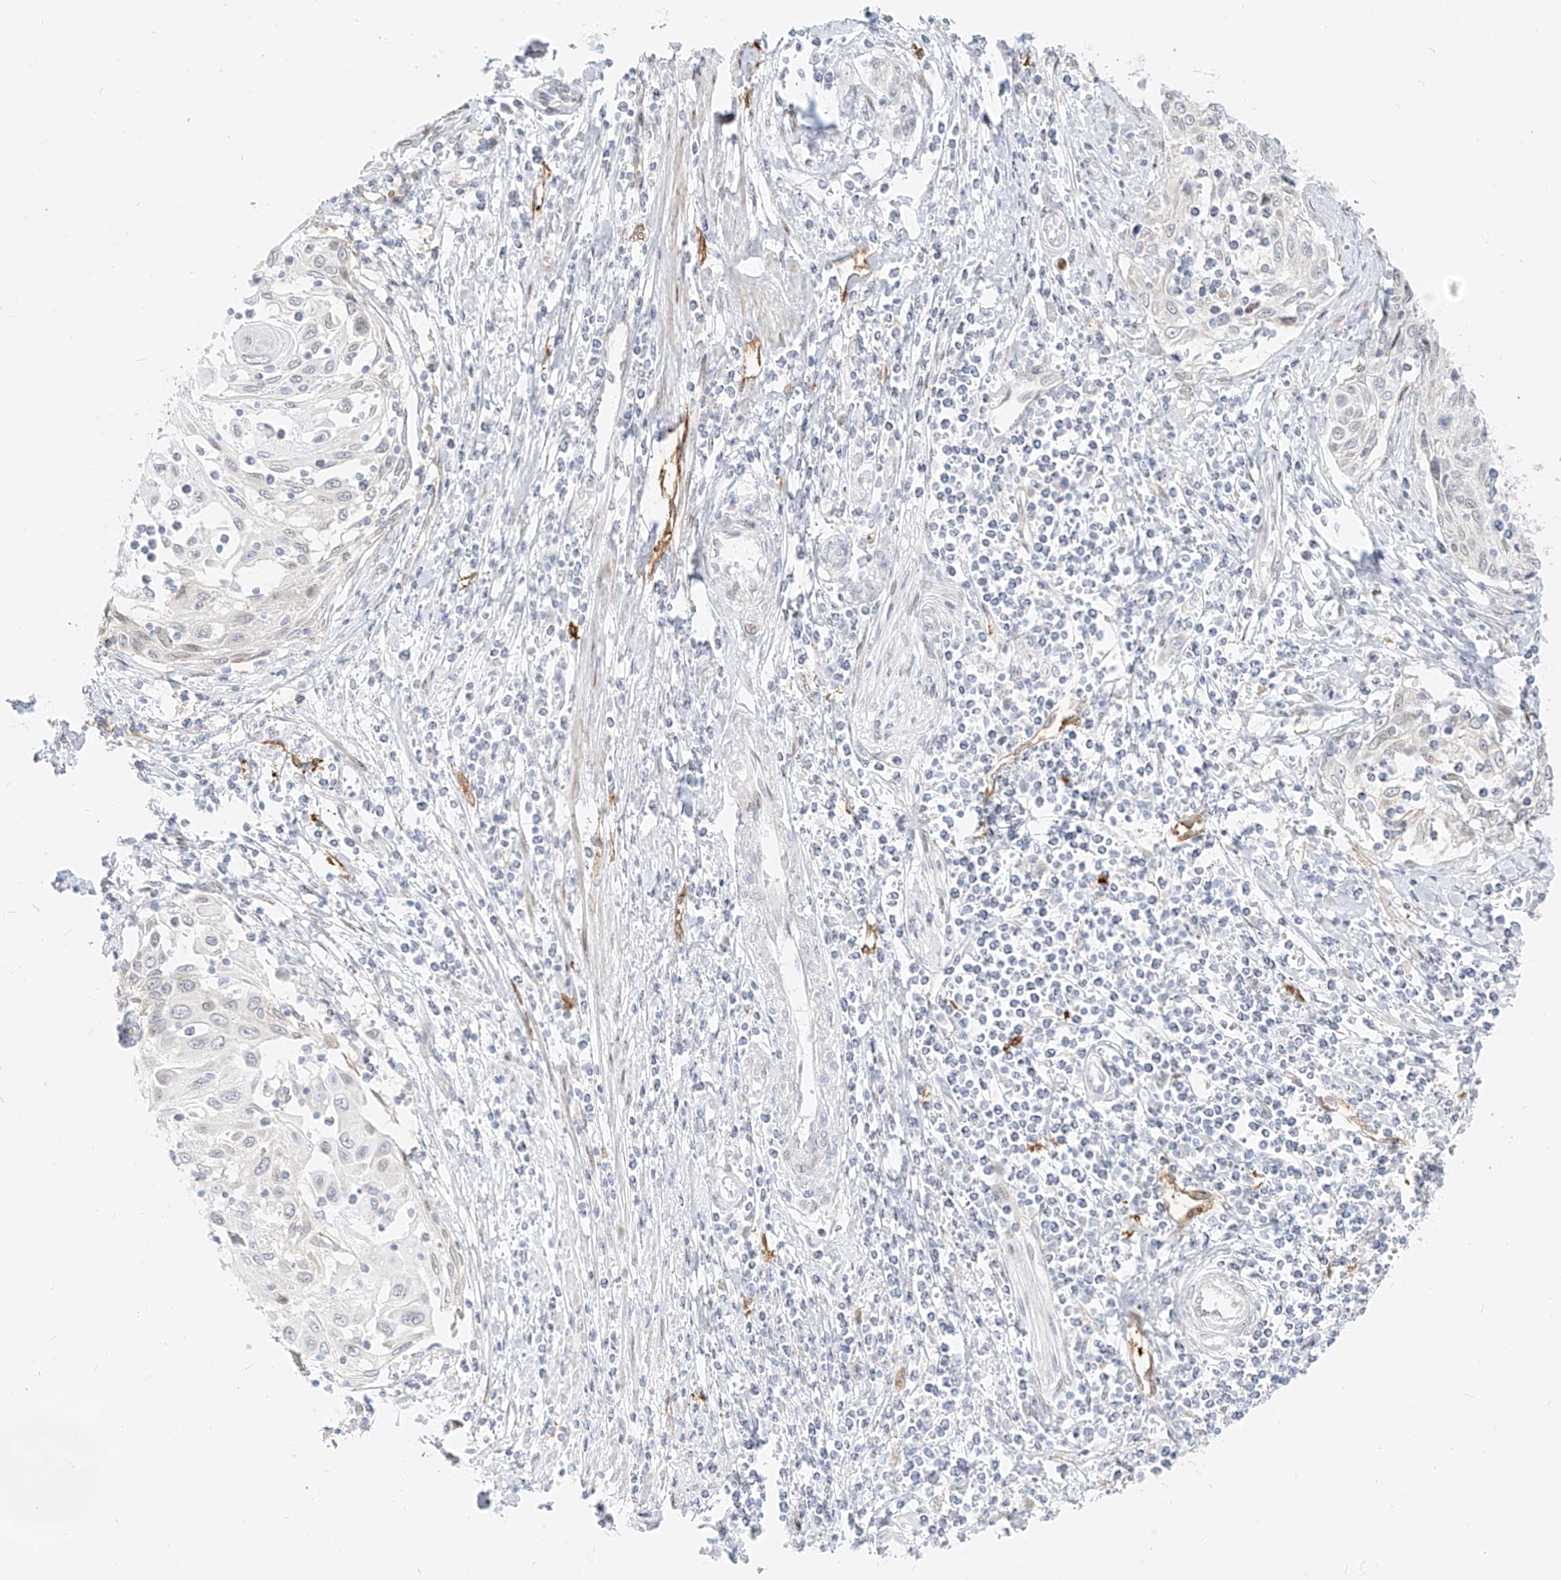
{"staining": {"intensity": "negative", "quantity": "none", "location": "none"}, "tissue": "cervical cancer", "cell_type": "Tumor cells", "image_type": "cancer", "snomed": [{"axis": "morphology", "description": "Squamous cell carcinoma, NOS"}, {"axis": "topography", "description": "Cervix"}], "caption": "A histopathology image of human cervical cancer (squamous cell carcinoma) is negative for staining in tumor cells. (Brightfield microscopy of DAB immunohistochemistry at high magnification).", "gene": "NHSL1", "patient": {"sex": "female", "age": 70}}